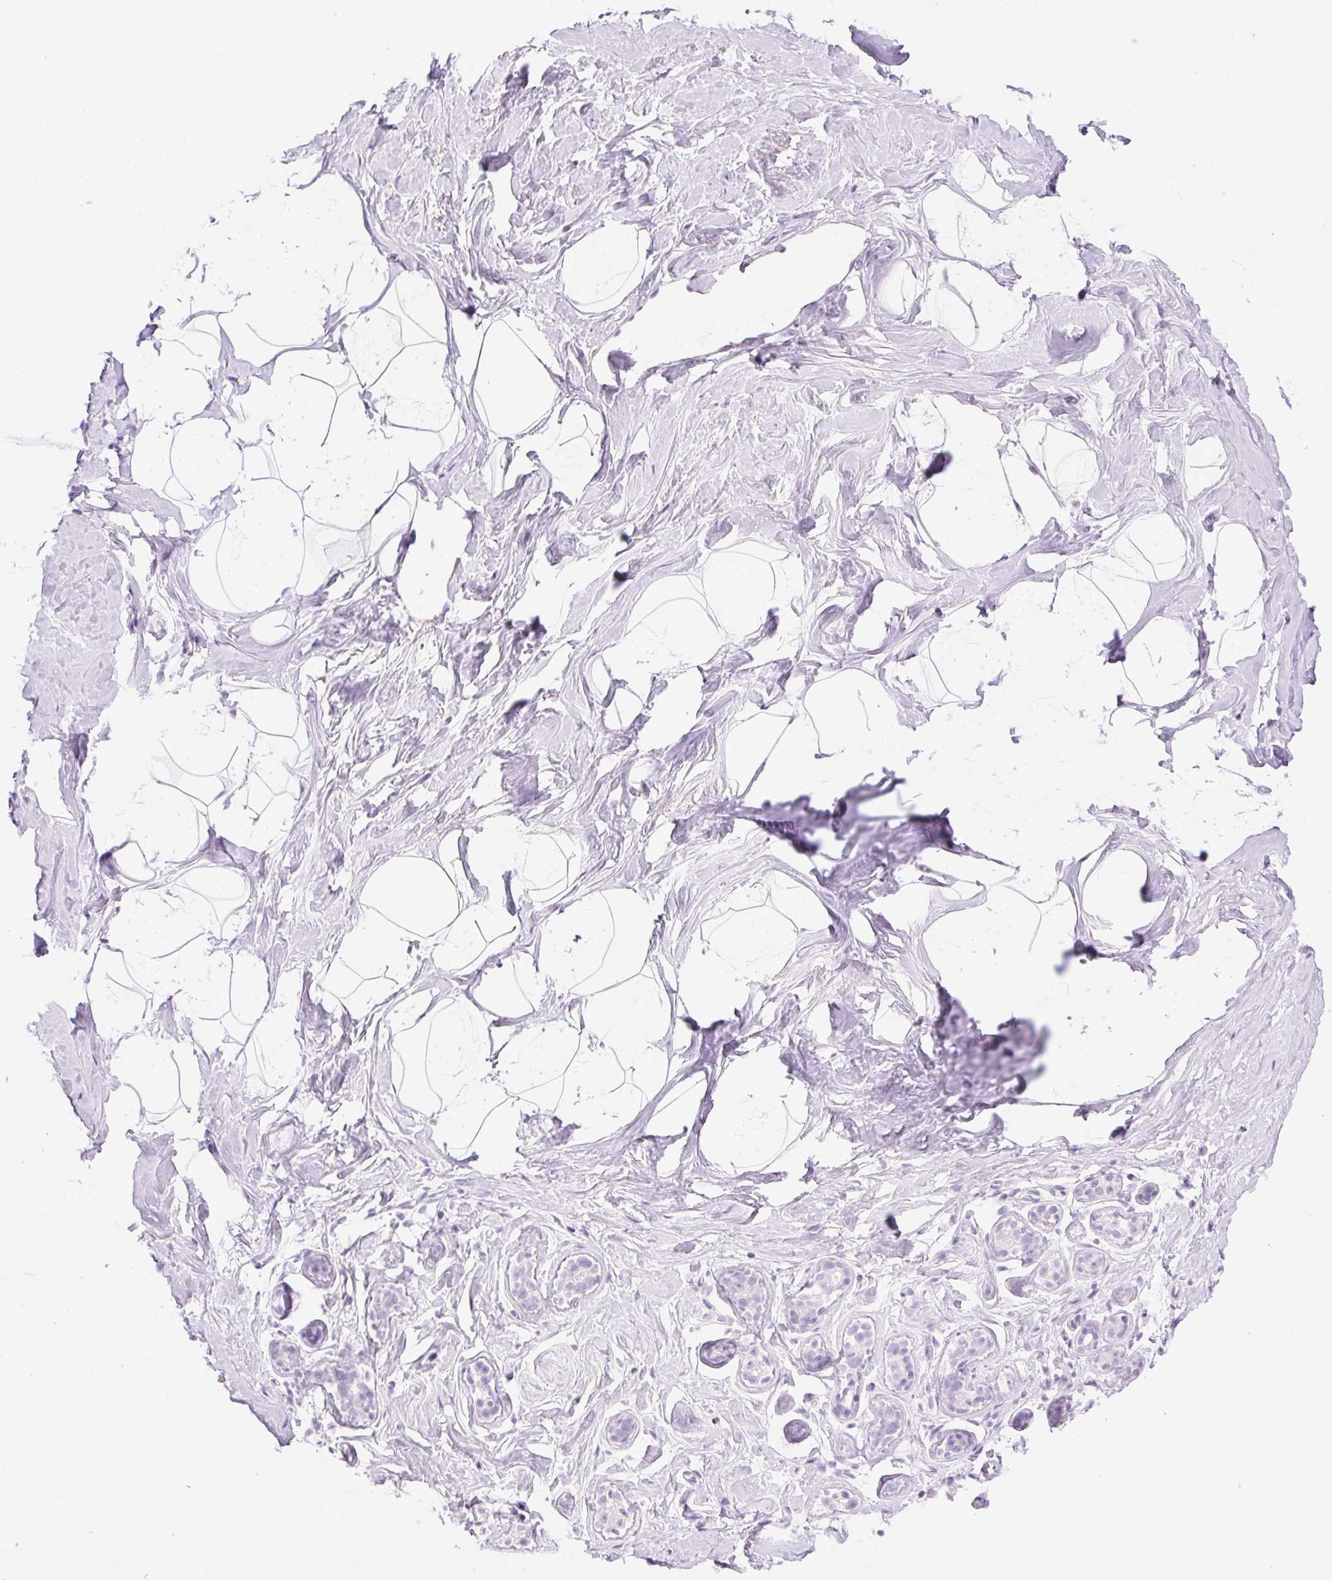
{"staining": {"intensity": "negative", "quantity": "none", "location": "none"}, "tissue": "breast", "cell_type": "Adipocytes", "image_type": "normal", "snomed": [{"axis": "morphology", "description": "Normal tissue, NOS"}, {"axis": "topography", "description": "Breast"}], "caption": "This image is of benign breast stained with immunohistochemistry (IHC) to label a protein in brown with the nuclei are counter-stained blue. There is no staining in adipocytes.", "gene": "SP140L", "patient": {"sex": "female", "age": 32}}